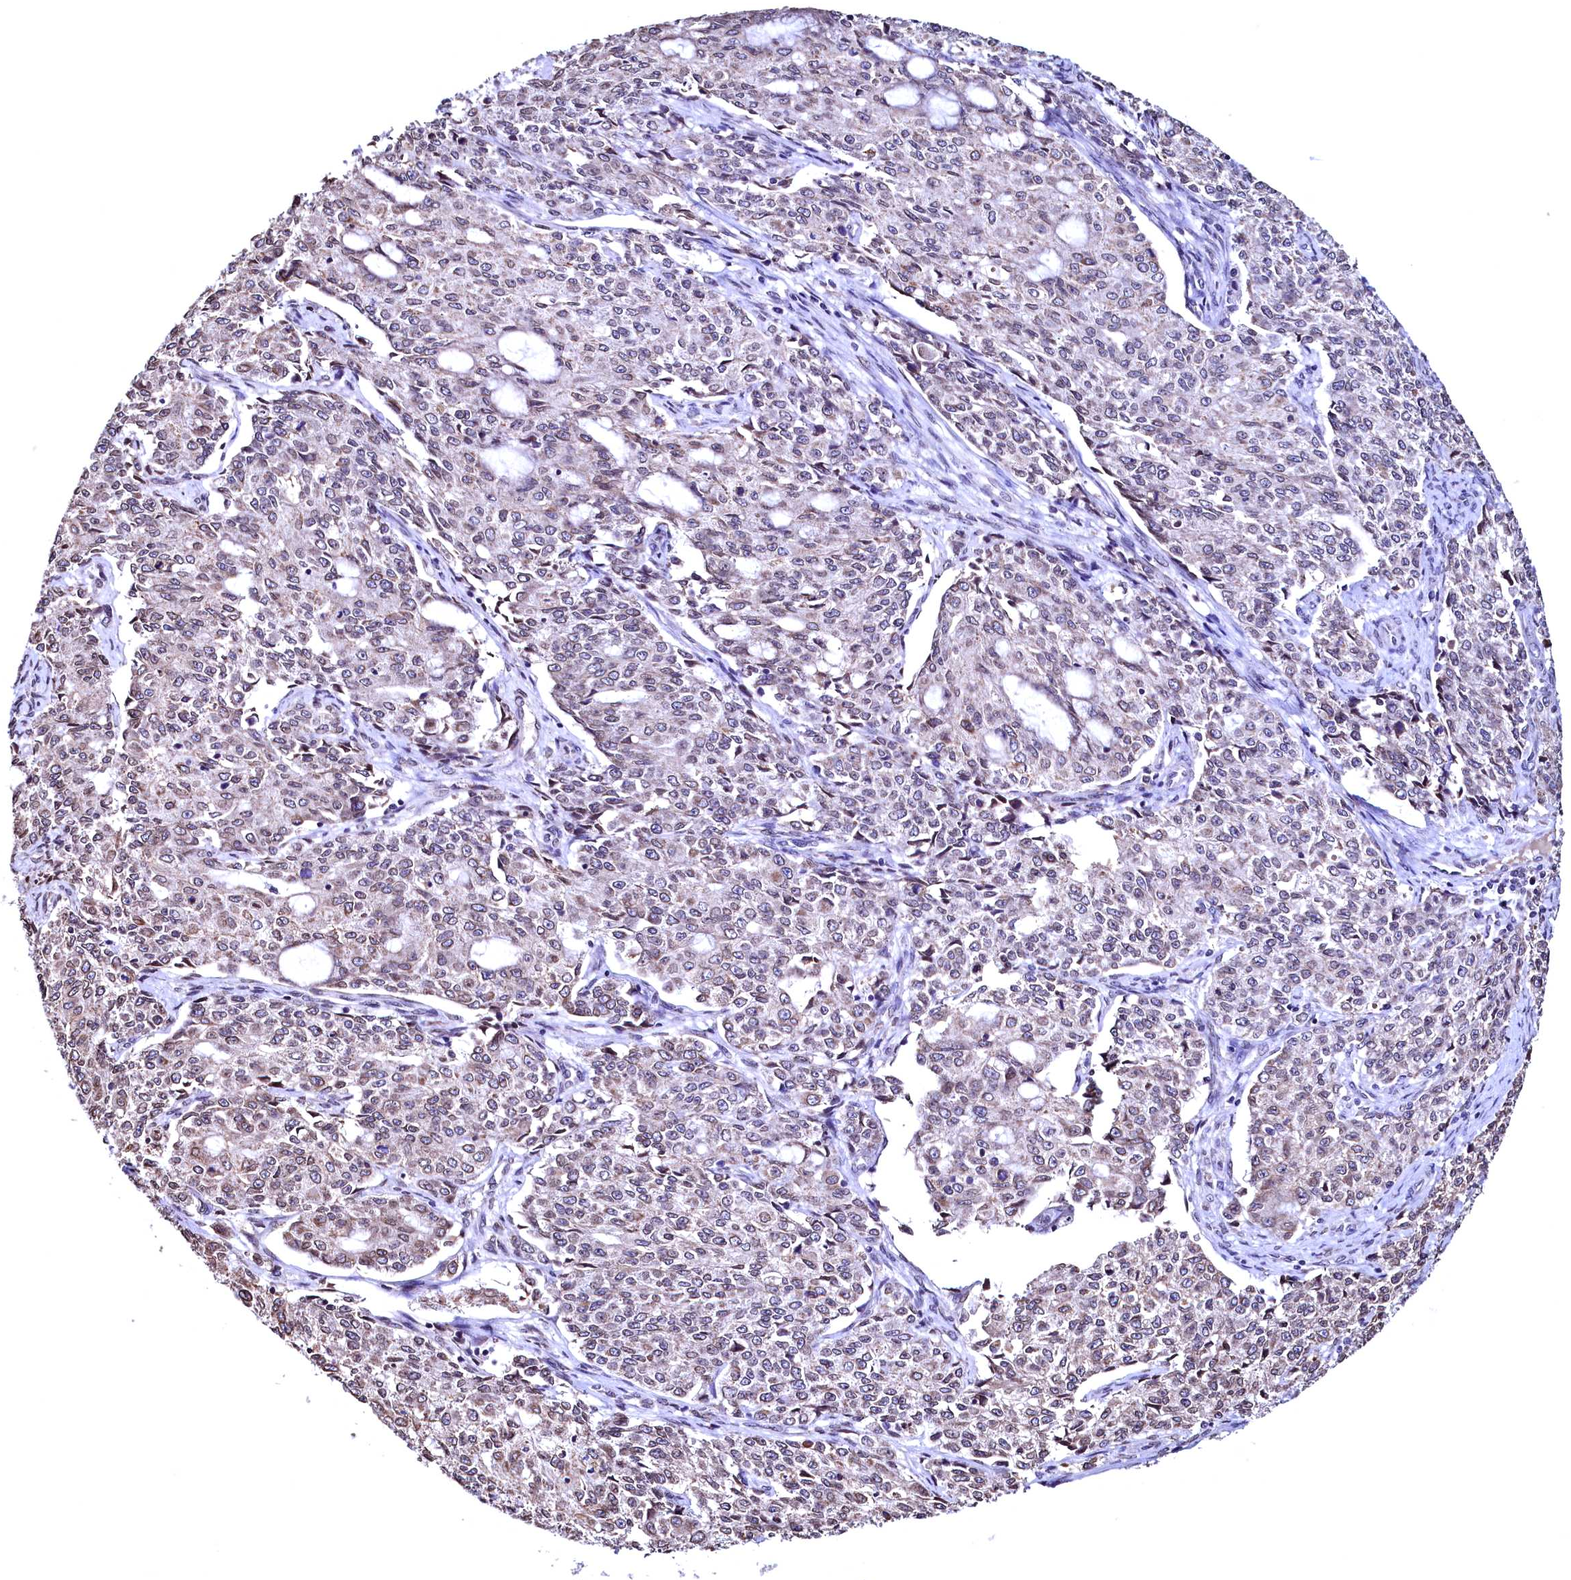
{"staining": {"intensity": "weak", "quantity": "25%-75%", "location": "cytoplasmic/membranous,nuclear"}, "tissue": "endometrial cancer", "cell_type": "Tumor cells", "image_type": "cancer", "snomed": [{"axis": "morphology", "description": "Adenocarcinoma, NOS"}, {"axis": "topography", "description": "Endometrium"}], "caption": "A low amount of weak cytoplasmic/membranous and nuclear expression is identified in approximately 25%-75% of tumor cells in endometrial cancer tissue.", "gene": "HAND1", "patient": {"sex": "female", "age": 50}}